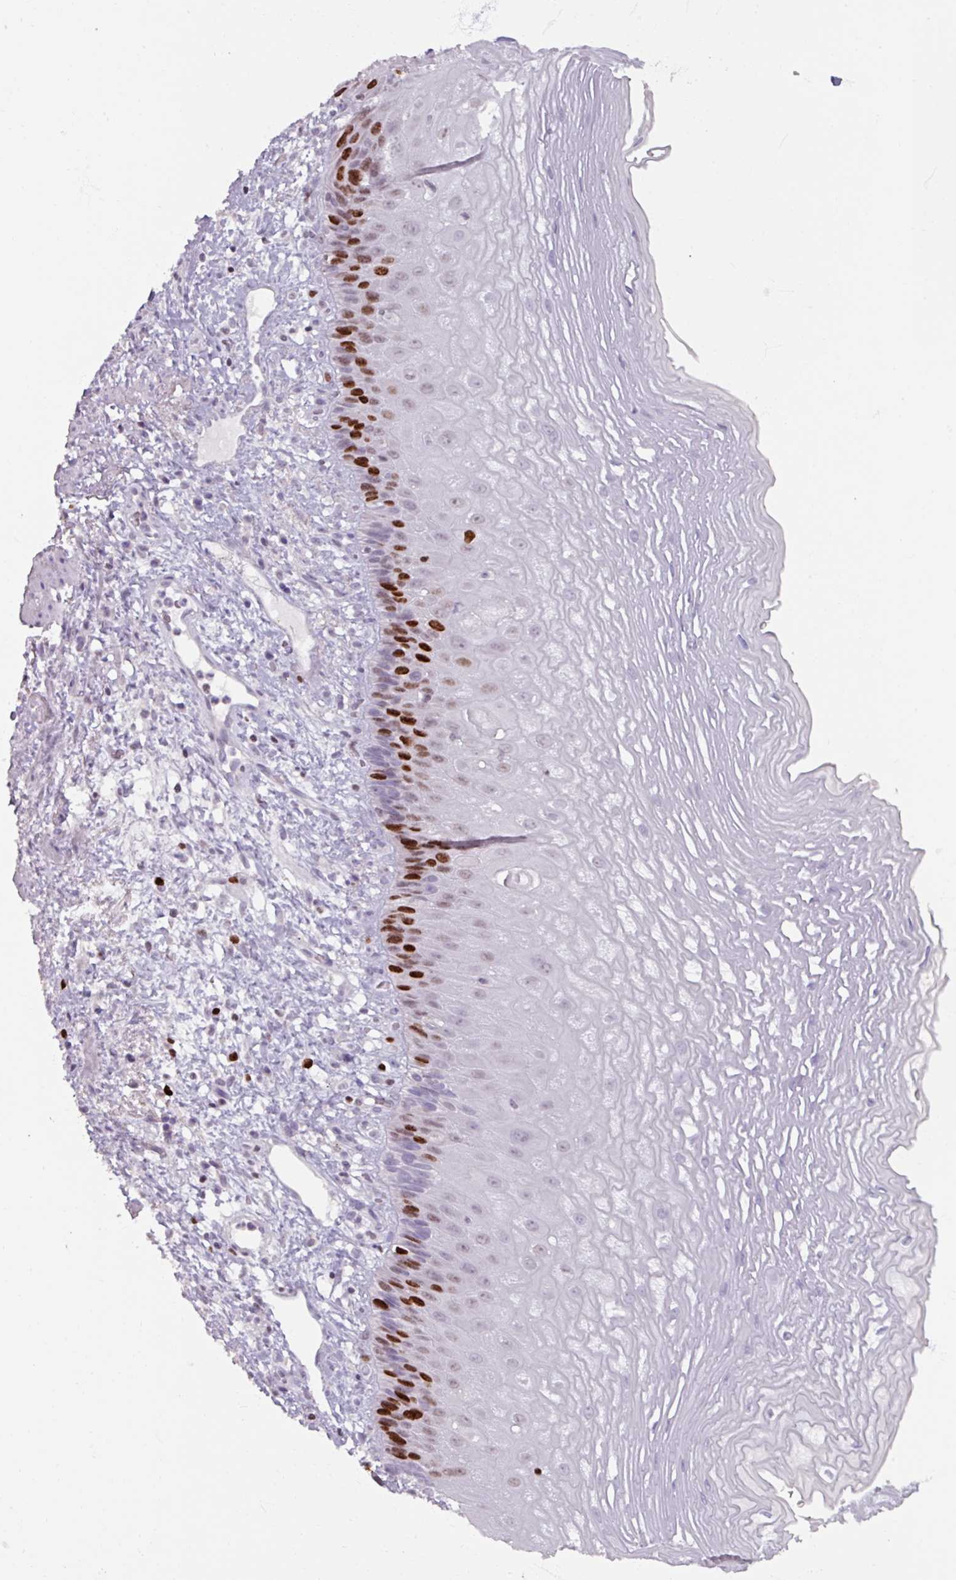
{"staining": {"intensity": "strong", "quantity": "<25%", "location": "nuclear"}, "tissue": "esophagus", "cell_type": "Squamous epithelial cells", "image_type": "normal", "snomed": [{"axis": "morphology", "description": "Normal tissue, NOS"}, {"axis": "topography", "description": "Esophagus"}], "caption": "IHC image of unremarkable esophagus: esophagus stained using immunohistochemistry demonstrates medium levels of strong protein expression localized specifically in the nuclear of squamous epithelial cells, appearing as a nuclear brown color.", "gene": "ATAD2", "patient": {"sex": "male", "age": 60}}